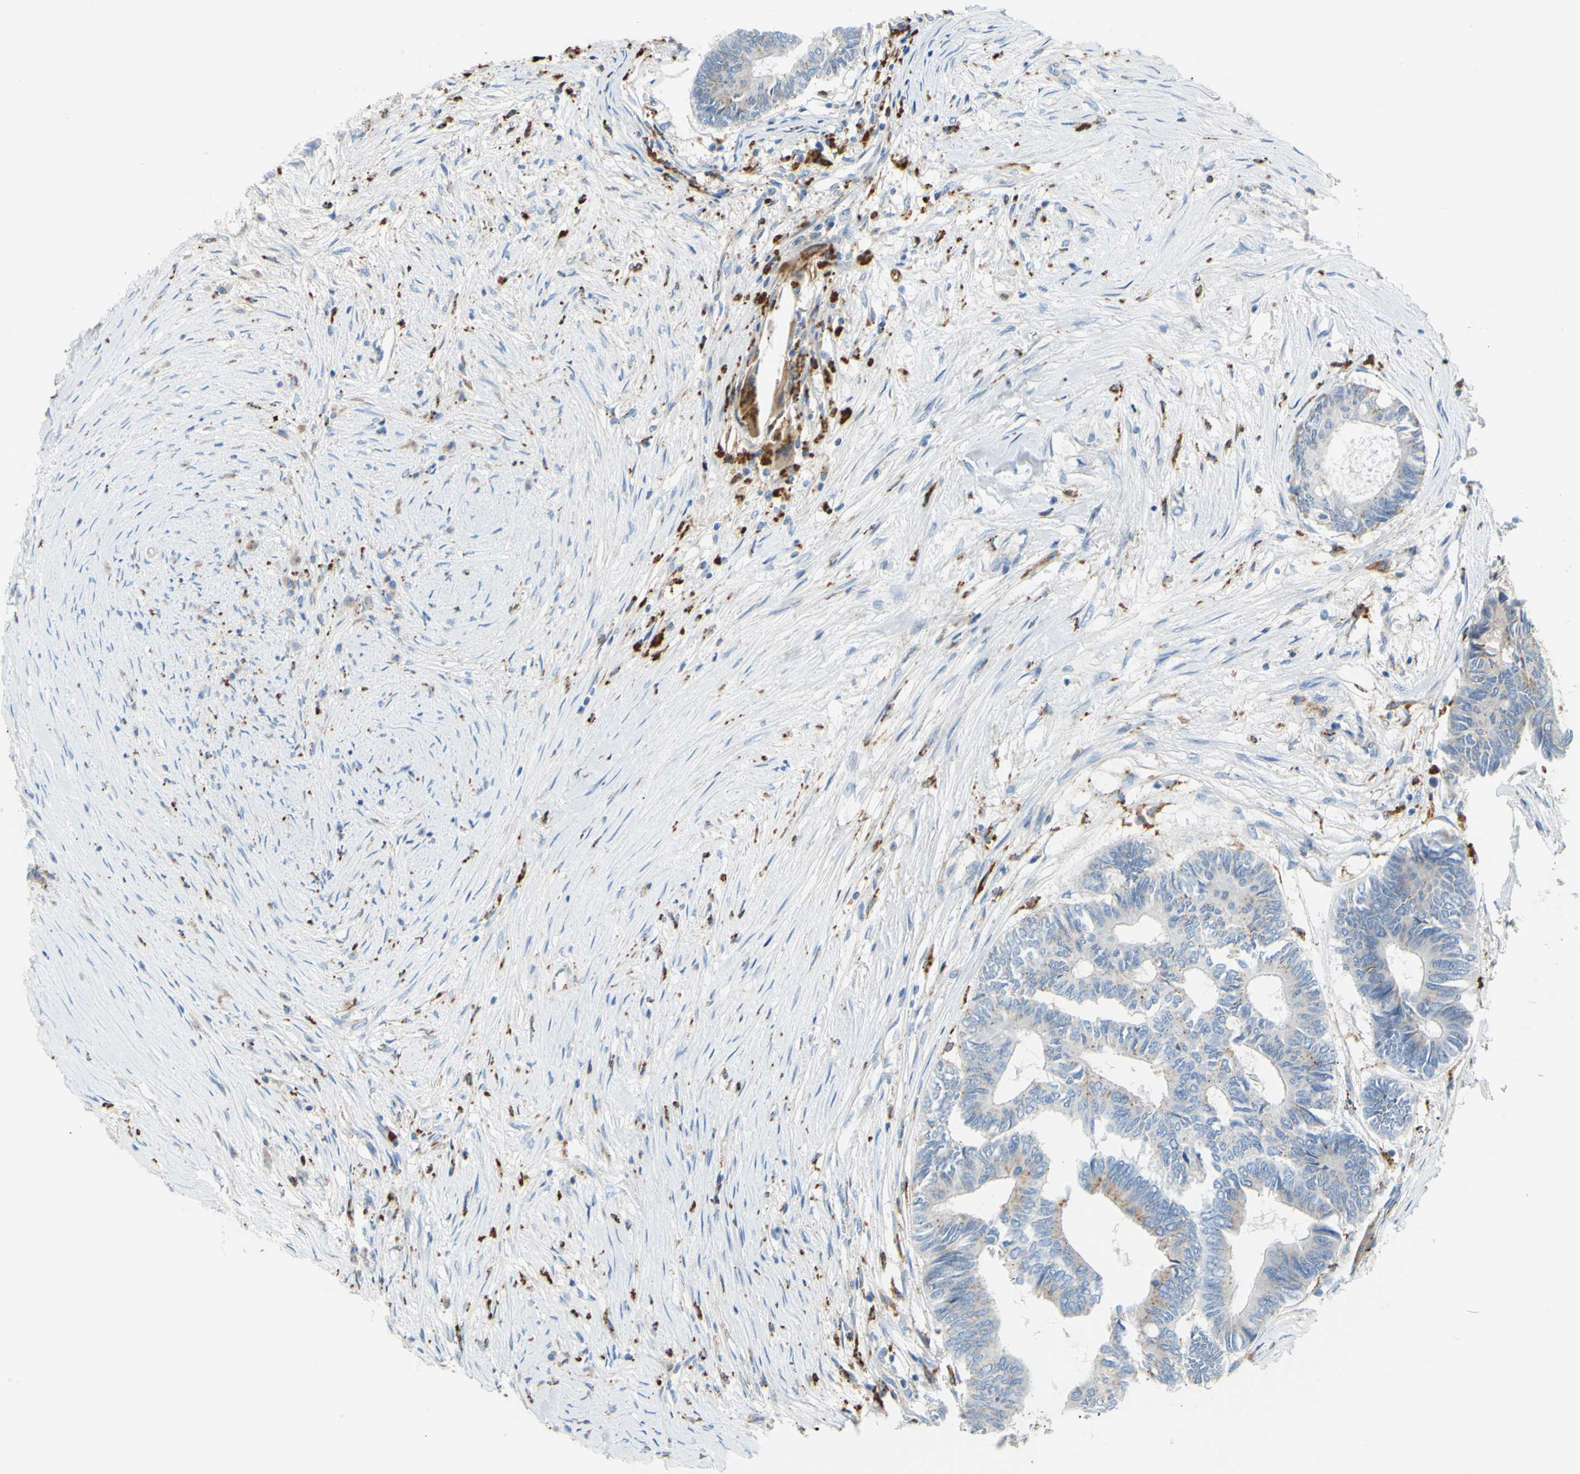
{"staining": {"intensity": "negative", "quantity": "none", "location": "none"}, "tissue": "colorectal cancer", "cell_type": "Tumor cells", "image_type": "cancer", "snomed": [{"axis": "morphology", "description": "Adenocarcinoma, NOS"}, {"axis": "topography", "description": "Rectum"}], "caption": "DAB immunohistochemical staining of colorectal cancer (adenocarcinoma) demonstrates no significant positivity in tumor cells. The staining is performed using DAB (3,3'-diaminobenzidine) brown chromogen with nuclei counter-stained in using hematoxylin.", "gene": "CTSD", "patient": {"sex": "male", "age": 63}}